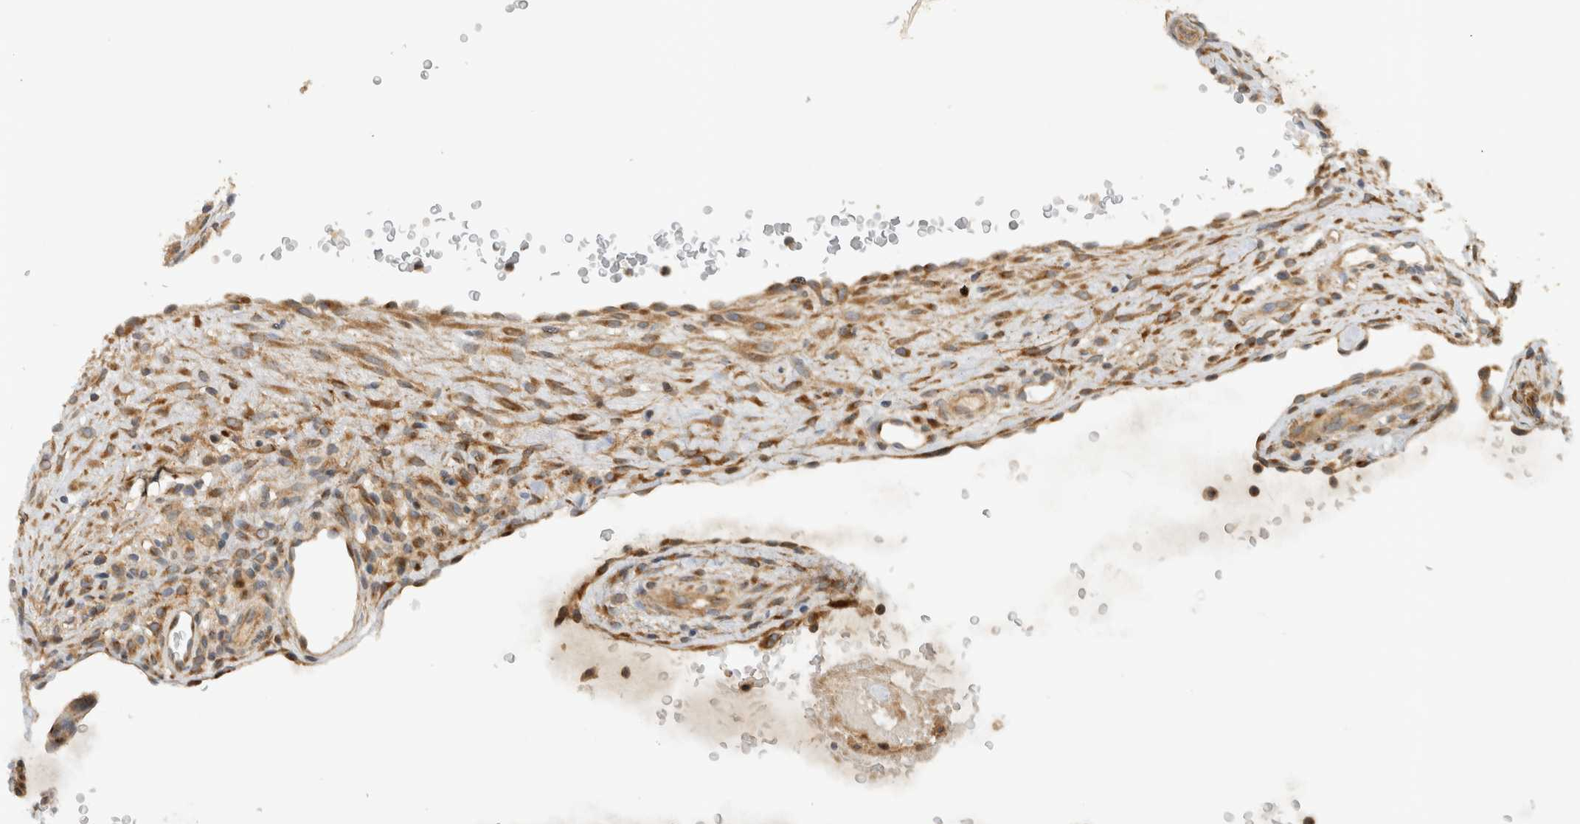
{"staining": {"intensity": "strong", "quantity": ">75%", "location": "cytoplasmic/membranous"}, "tissue": "oral mucosa", "cell_type": "Squamous epithelial cells", "image_type": "normal", "snomed": [{"axis": "morphology", "description": "Normal tissue, NOS"}, {"axis": "topography", "description": "Oral tissue"}], "caption": "Immunohistochemistry (DAB (3,3'-diaminobenzidine)) staining of unremarkable oral mucosa demonstrates strong cytoplasmic/membranous protein positivity in approximately >75% of squamous epithelial cells. (Brightfield microscopy of DAB IHC at high magnification).", "gene": "ARMC9", "patient": {"sex": "male", "age": 13}}